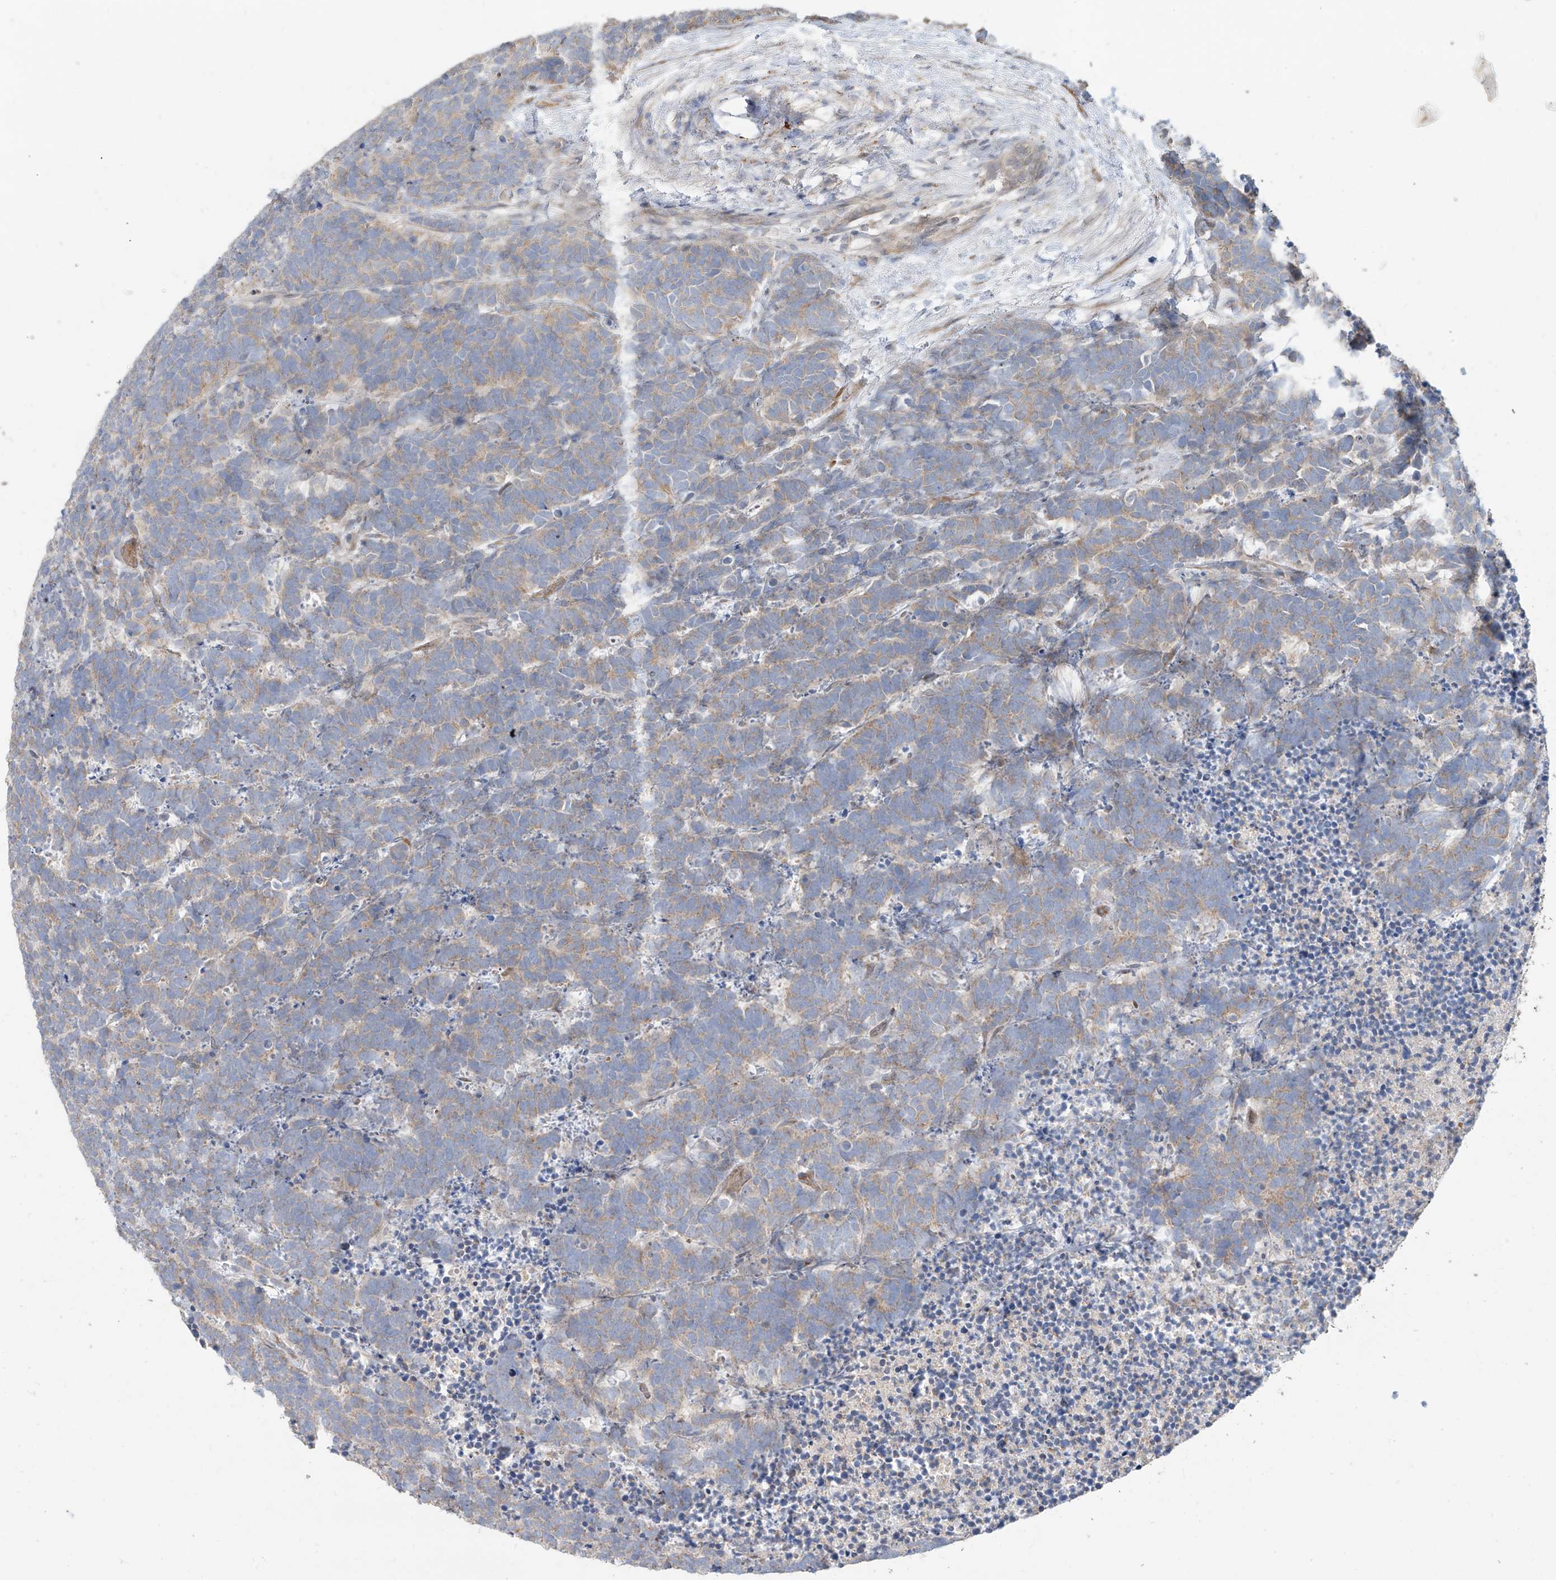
{"staining": {"intensity": "weak", "quantity": ">75%", "location": "cytoplasmic/membranous"}, "tissue": "carcinoid", "cell_type": "Tumor cells", "image_type": "cancer", "snomed": [{"axis": "morphology", "description": "Carcinoma, NOS"}, {"axis": "morphology", "description": "Carcinoid, malignant, NOS"}, {"axis": "topography", "description": "Urinary bladder"}], "caption": "A histopathology image of malignant carcinoid stained for a protein displays weak cytoplasmic/membranous brown staining in tumor cells. The staining is performed using DAB (3,3'-diaminobenzidine) brown chromogen to label protein expression. The nuclei are counter-stained blue using hematoxylin.", "gene": "ABTB1", "patient": {"sex": "male", "age": 57}}